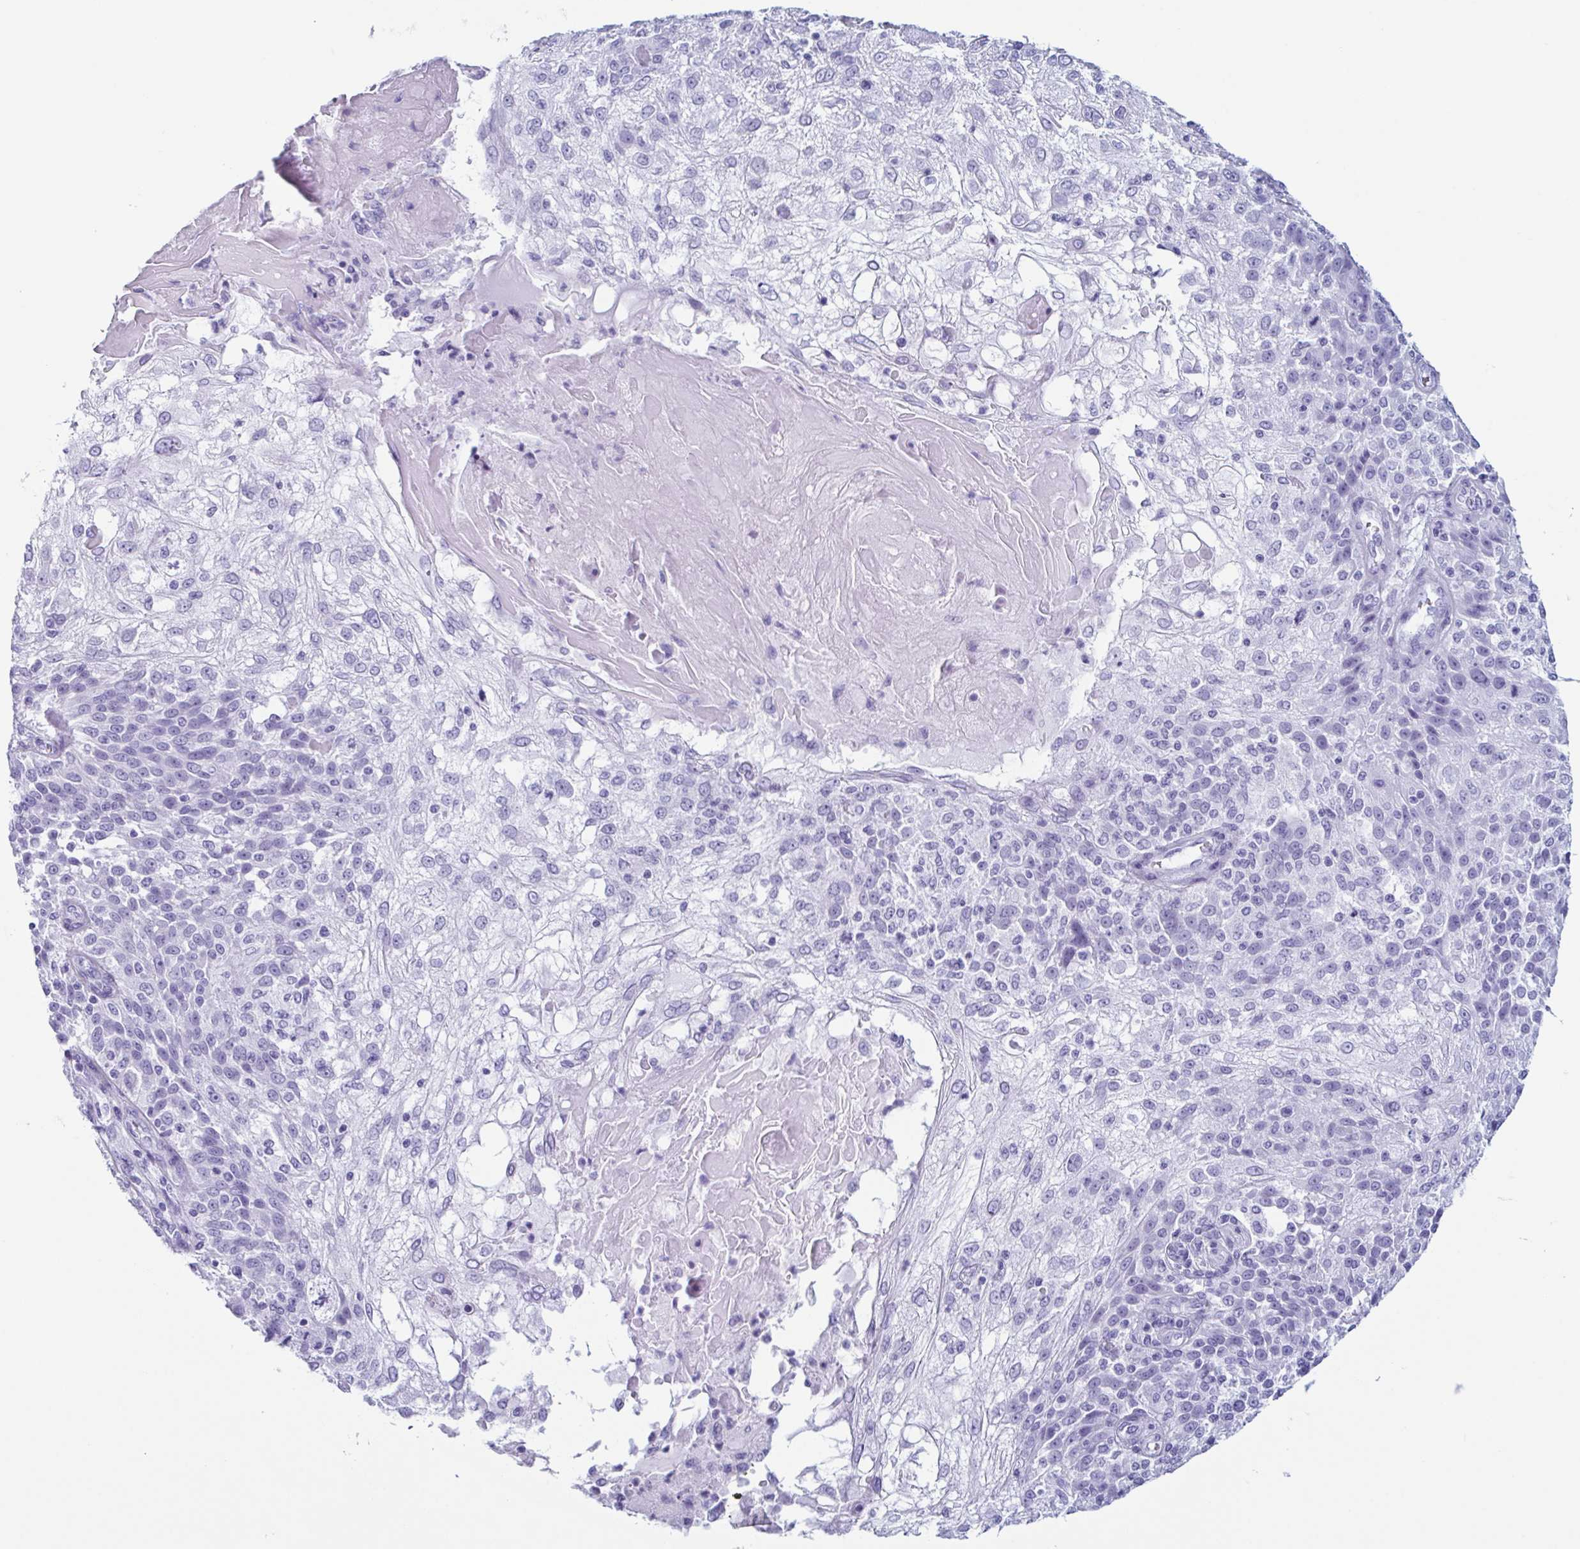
{"staining": {"intensity": "negative", "quantity": "none", "location": "none"}, "tissue": "skin cancer", "cell_type": "Tumor cells", "image_type": "cancer", "snomed": [{"axis": "morphology", "description": "Normal tissue, NOS"}, {"axis": "morphology", "description": "Squamous cell carcinoma, NOS"}, {"axis": "topography", "description": "Skin"}], "caption": "High magnification brightfield microscopy of skin cancer stained with DAB (brown) and counterstained with hematoxylin (blue): tumor cells show no significant positivity. Brightfield microscopy of immunohistochemistry (IHC) stained with DAB (3,3'-diaminobenzidine) (brown) and hematoxylin (blue), captured at high magnification.", "gene": "ENKUR", "patient": {"sex": "female", "age": 83}}